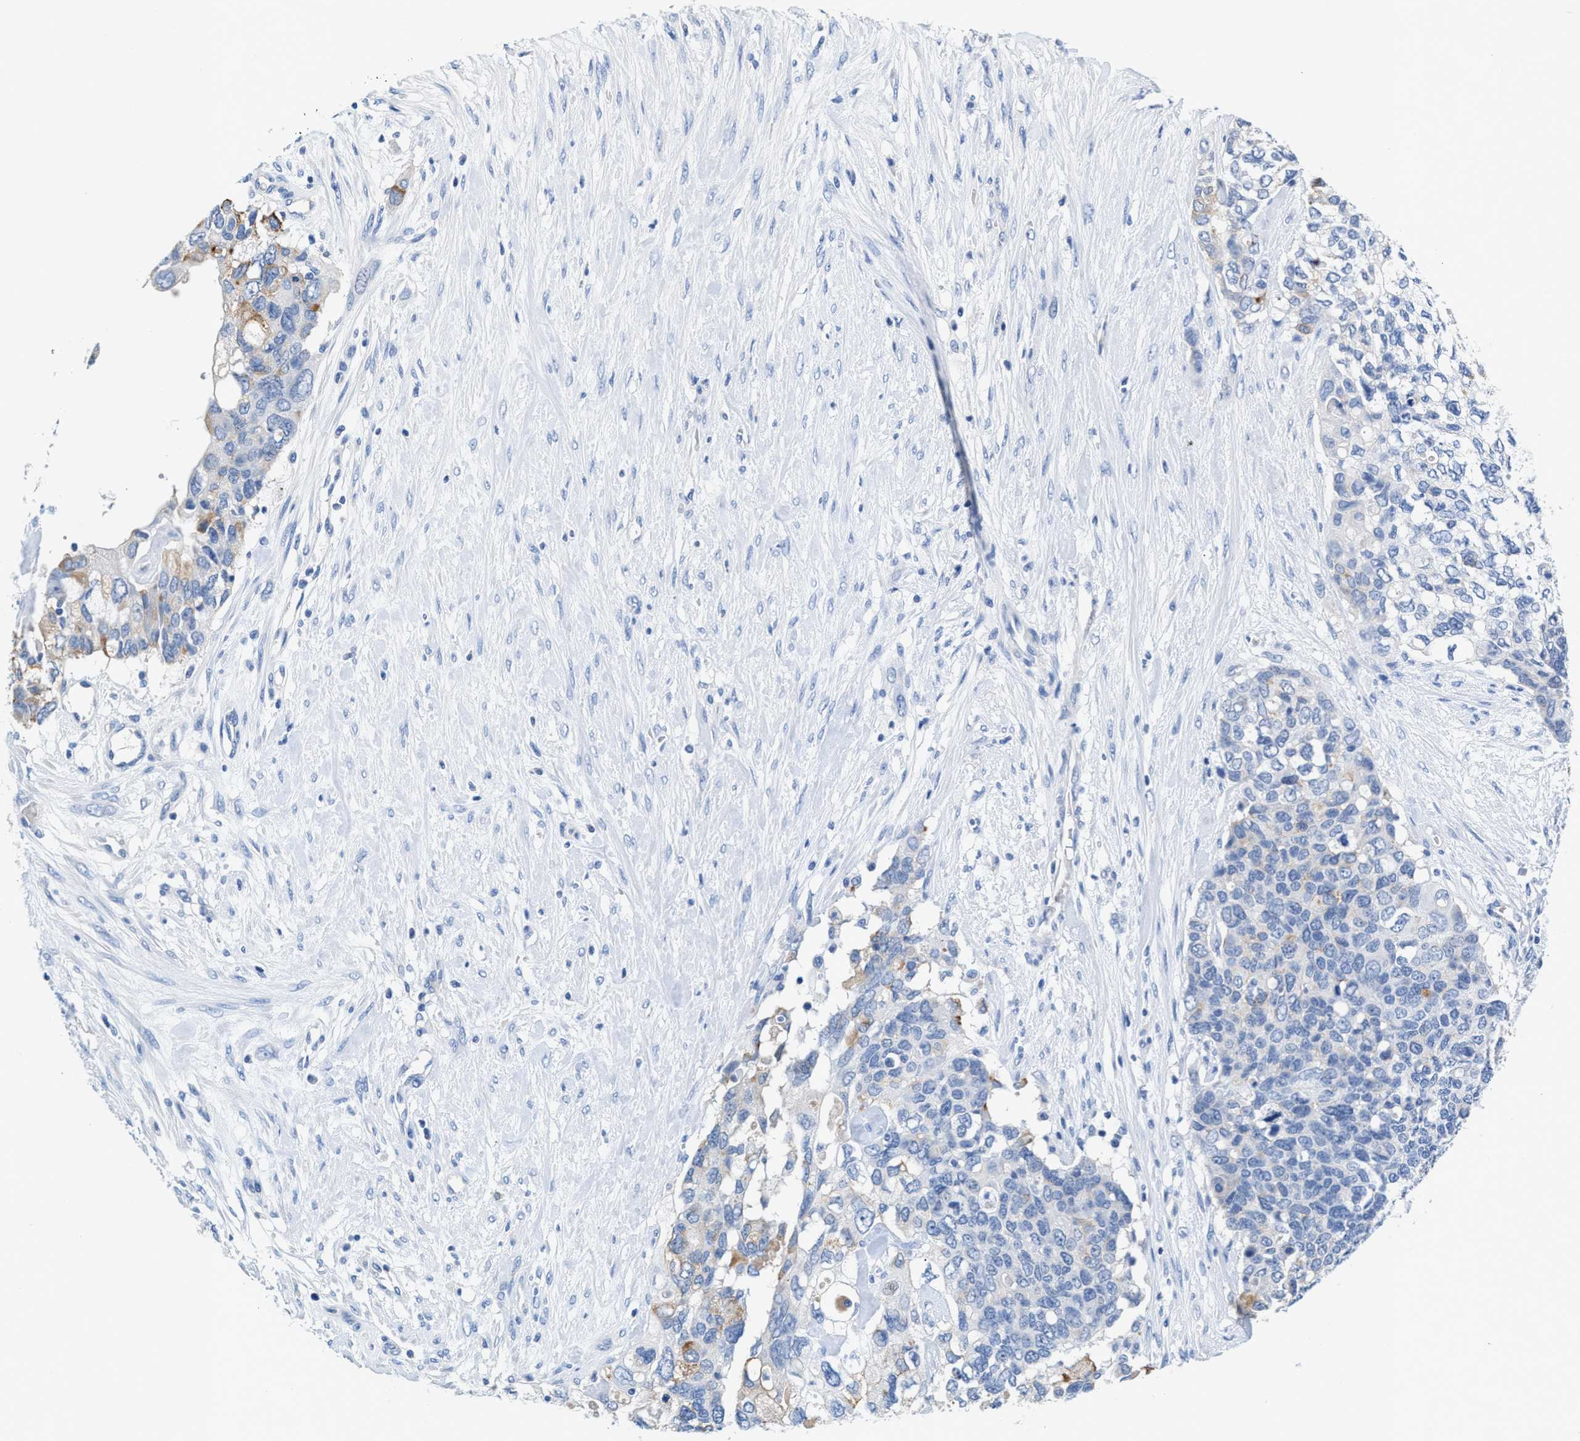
{"staining": {"intensity": "moderate", "quantity": "<25%", "location": "cytoplasmic/membranous"}, "tissue": "pancreatic cancer", "cell_type": "Tumor cells", "image_type": "cancer", "snomed": [{"axis": "morphology", "description": "Adenocarcinoma, NOS"}, {"axis": "topography", "description": "Pancreas"}], "caption": "An image of pancreatic cancer (adenocarcinoma) stained for a protein demonstrates moderate cytoplasmic/membranous brown staining in tumor cells. (DAB (3,3'-diaminobenzidine) IHC, brown staining for protein, blue staining for nuclei).", "gene": "SLFN13", "patient": {"sex": "female", "age": 56}}